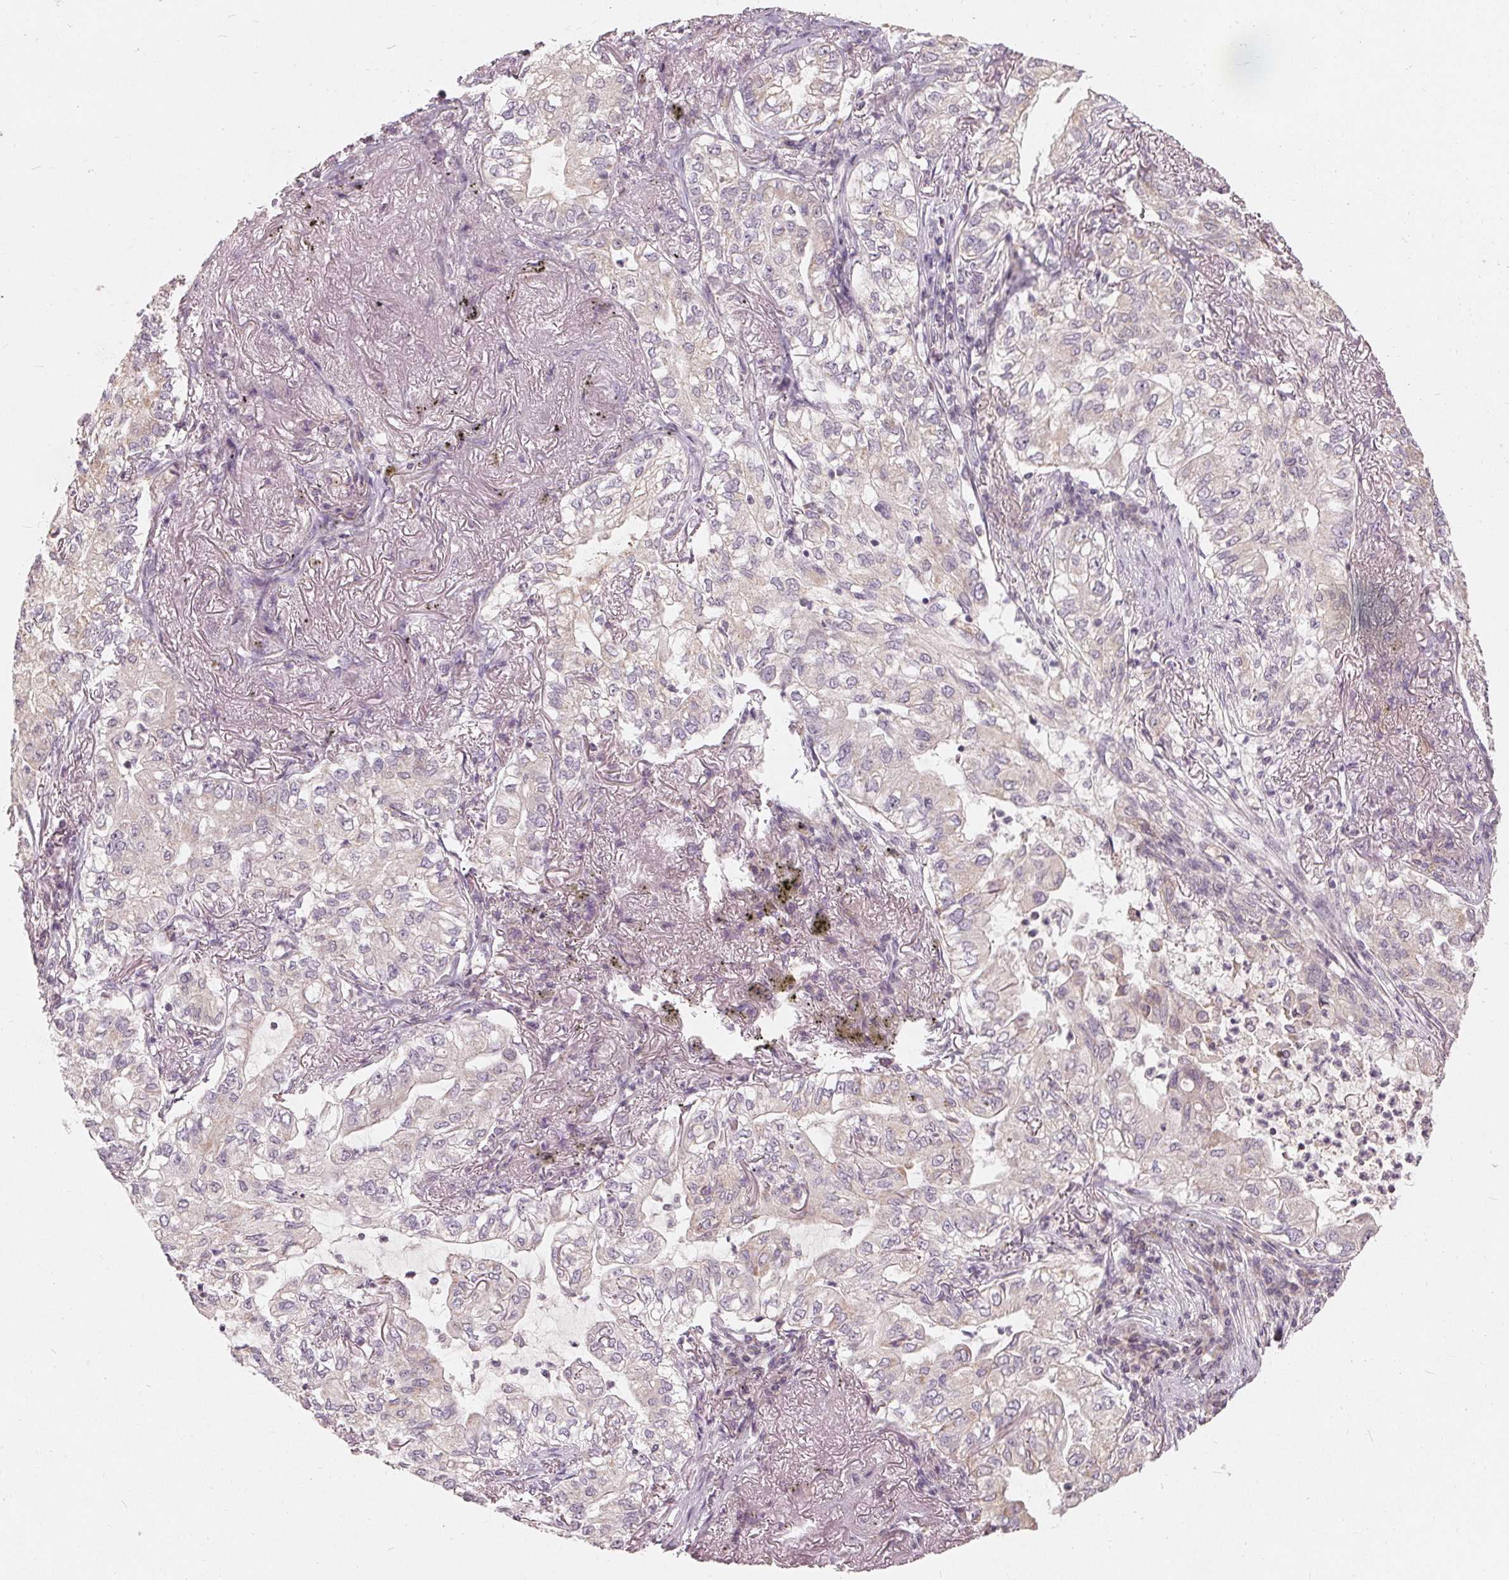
{"staining": {"intensity": "negative", "quantity": "none", "location": "none"}, "tissue": "lung cancer", "cell_type": "Tumor cells", "image_type": "cancer", "snomed": [{"axis": "morphology", "description": "Adenocarcinoma, NOS"}, {"axis": "topography", "description": "Lung"}], "caption": "Tumor cells show no significant staining in lung cancer. (Immunohistochemistry (ihc), brightfield microscopy, high magnification).", "gene": "TRIM60", "patient": {"sex": "female", "age": 73}}